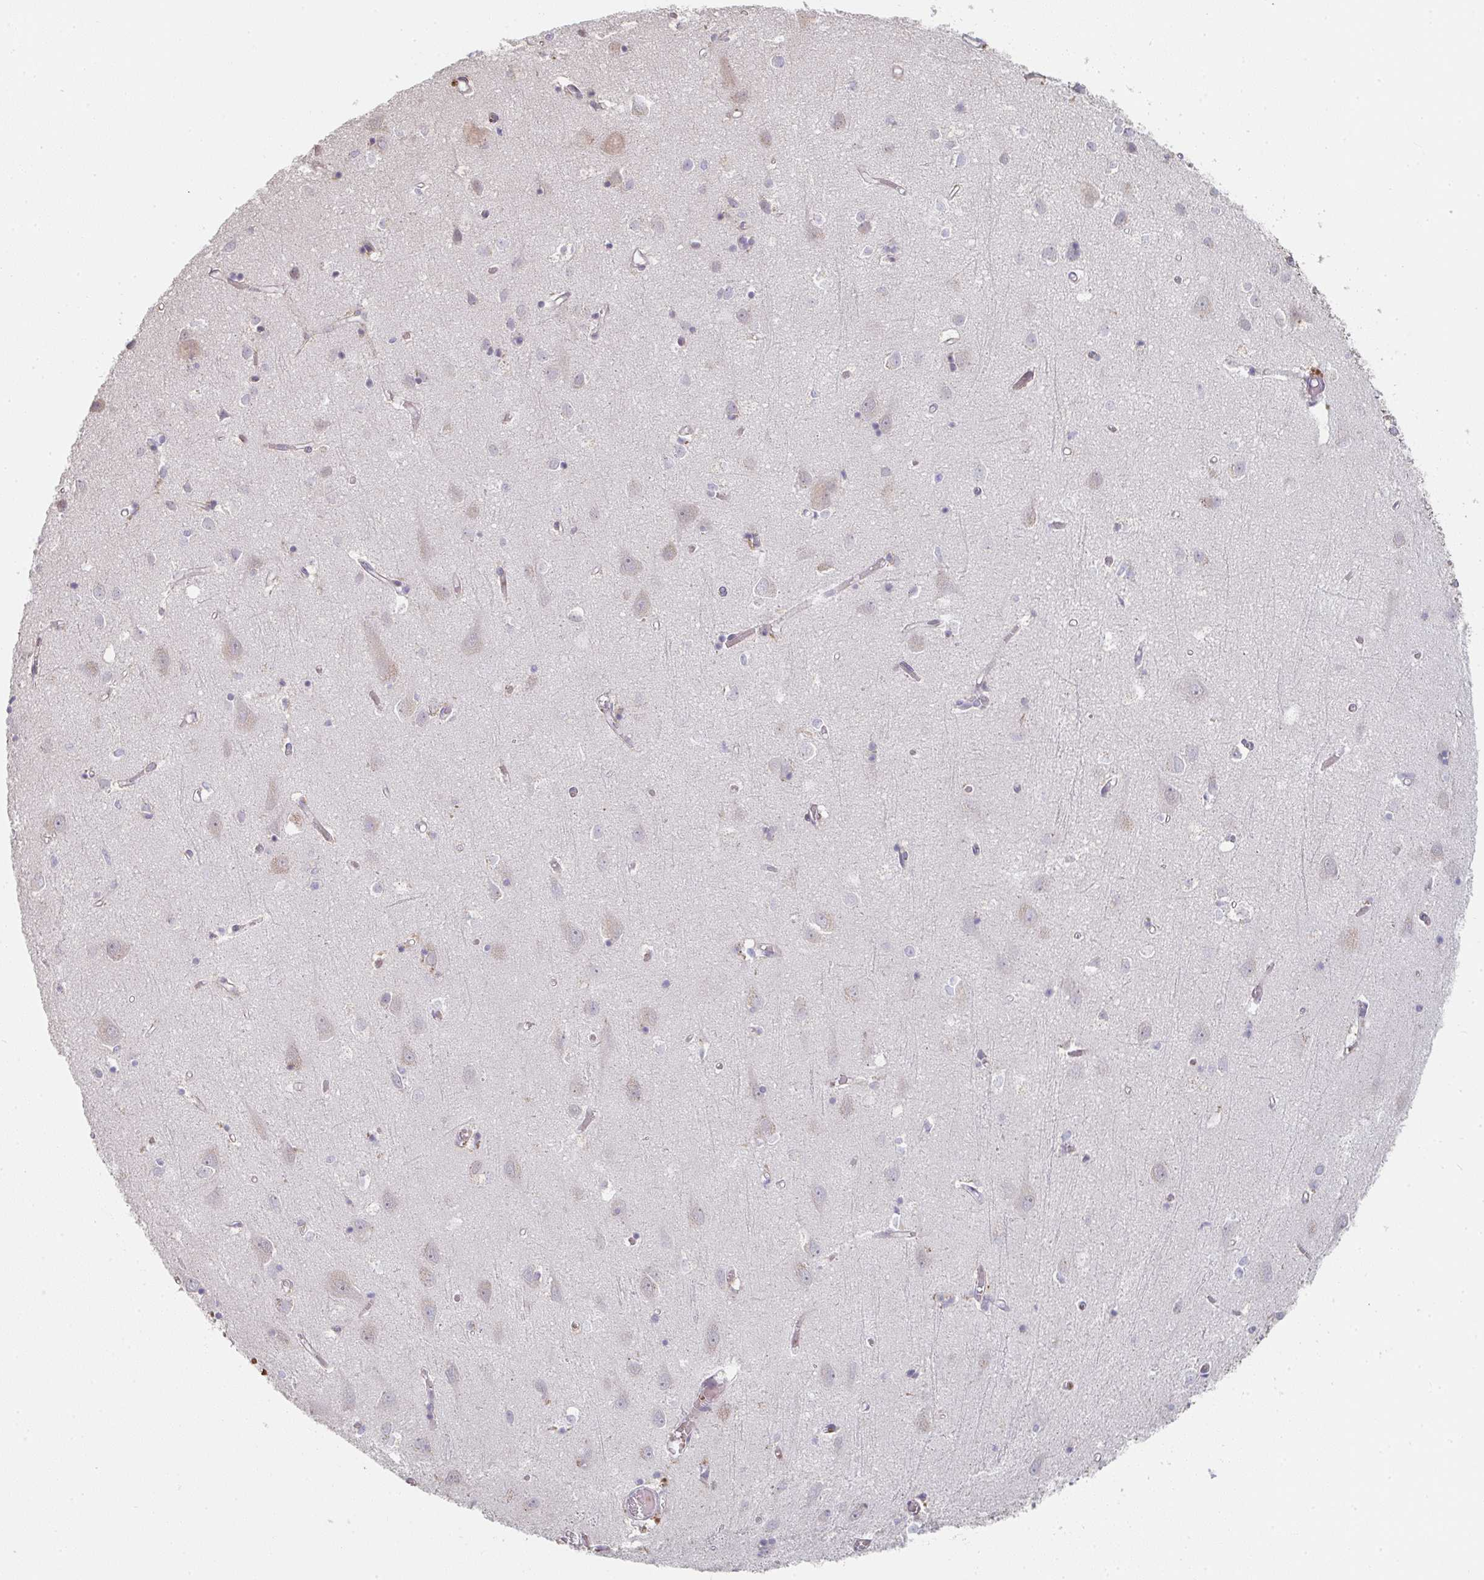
{"staining": {"intensity": "weak", "quantity": ">75%", "location": "cytoplasmic/membranous"}, "tissue": "cerebral cortex", "cell_type": "Endothelial cells", "image_type": "normal", "snomed": [{"axis": "morphology", "description": "Normal tissue, NOS"}, {"axis": "topography", "description": "Cerebral cortex"}], "caption": "A high-resolution histopathology image shows IHC staining of normal cerebral cortex, which reveals weak cytoplasmic/membranous positivity in about >75% of endothelial cells.", "gene": "ZNF526", "patient": {"sex": "male", "age": 70}}